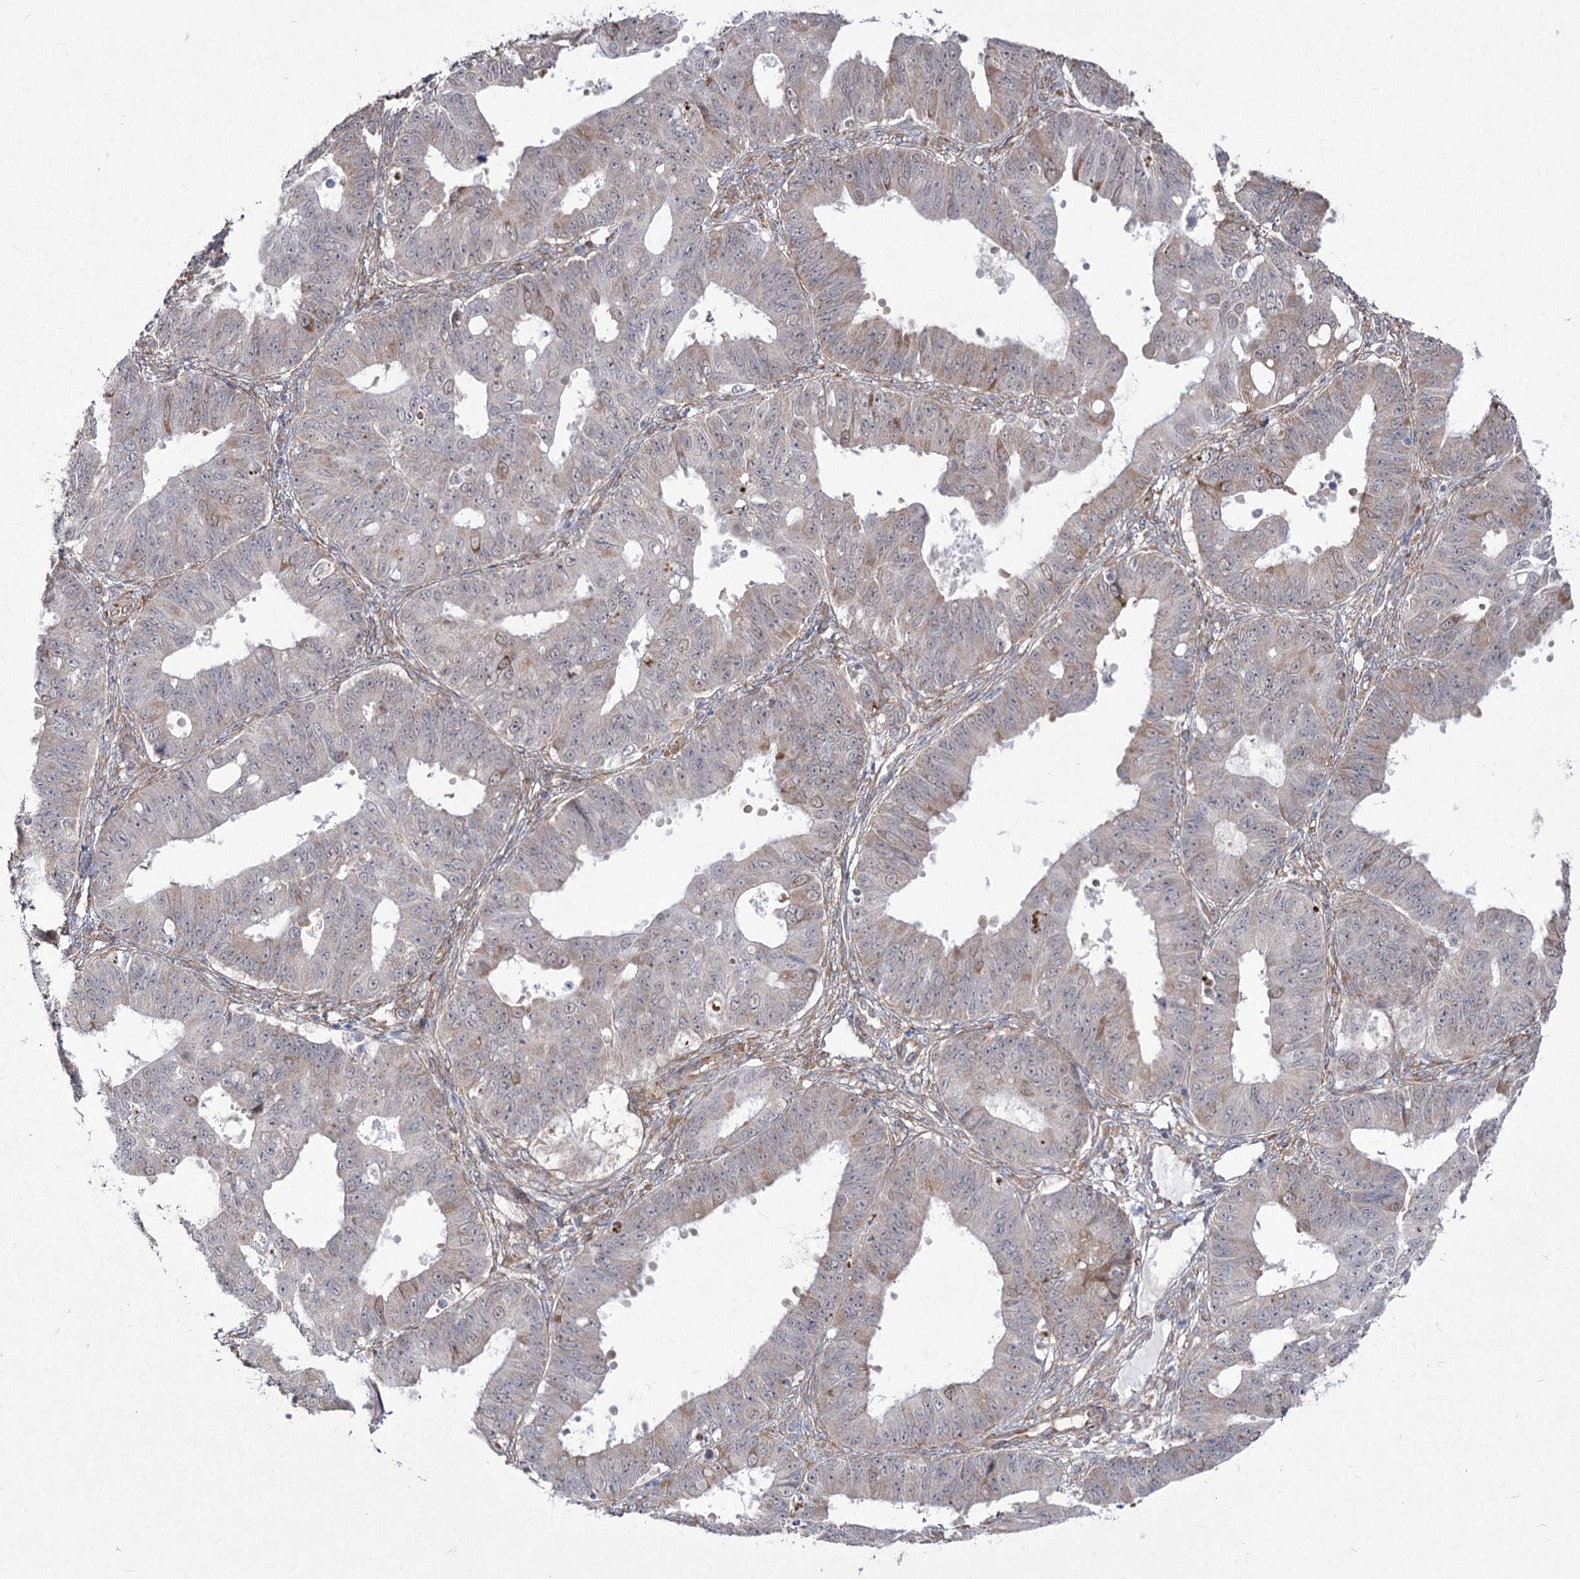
{"staining": {"intensity": "negative", "quantity": "none", "location": "none"}, "tissue": "ovarian cancer", "cell_type": "Tumor cells", "image_type": "cancer", "snomed": [{"axis": "morphology", "description": "Carcinoma, endometroid"}, {"axis": "topography", "description": "Appendix"}, {"axis": "topography", "description": "Ovary"}], "caption": "Ovarian cancer (endometroid carcinoma) stained for a protein using immunohistochemistry exhibits no positivity tumor cells.", "gene": "YBX3", "patient": {"sex": "female", "age": 42}}